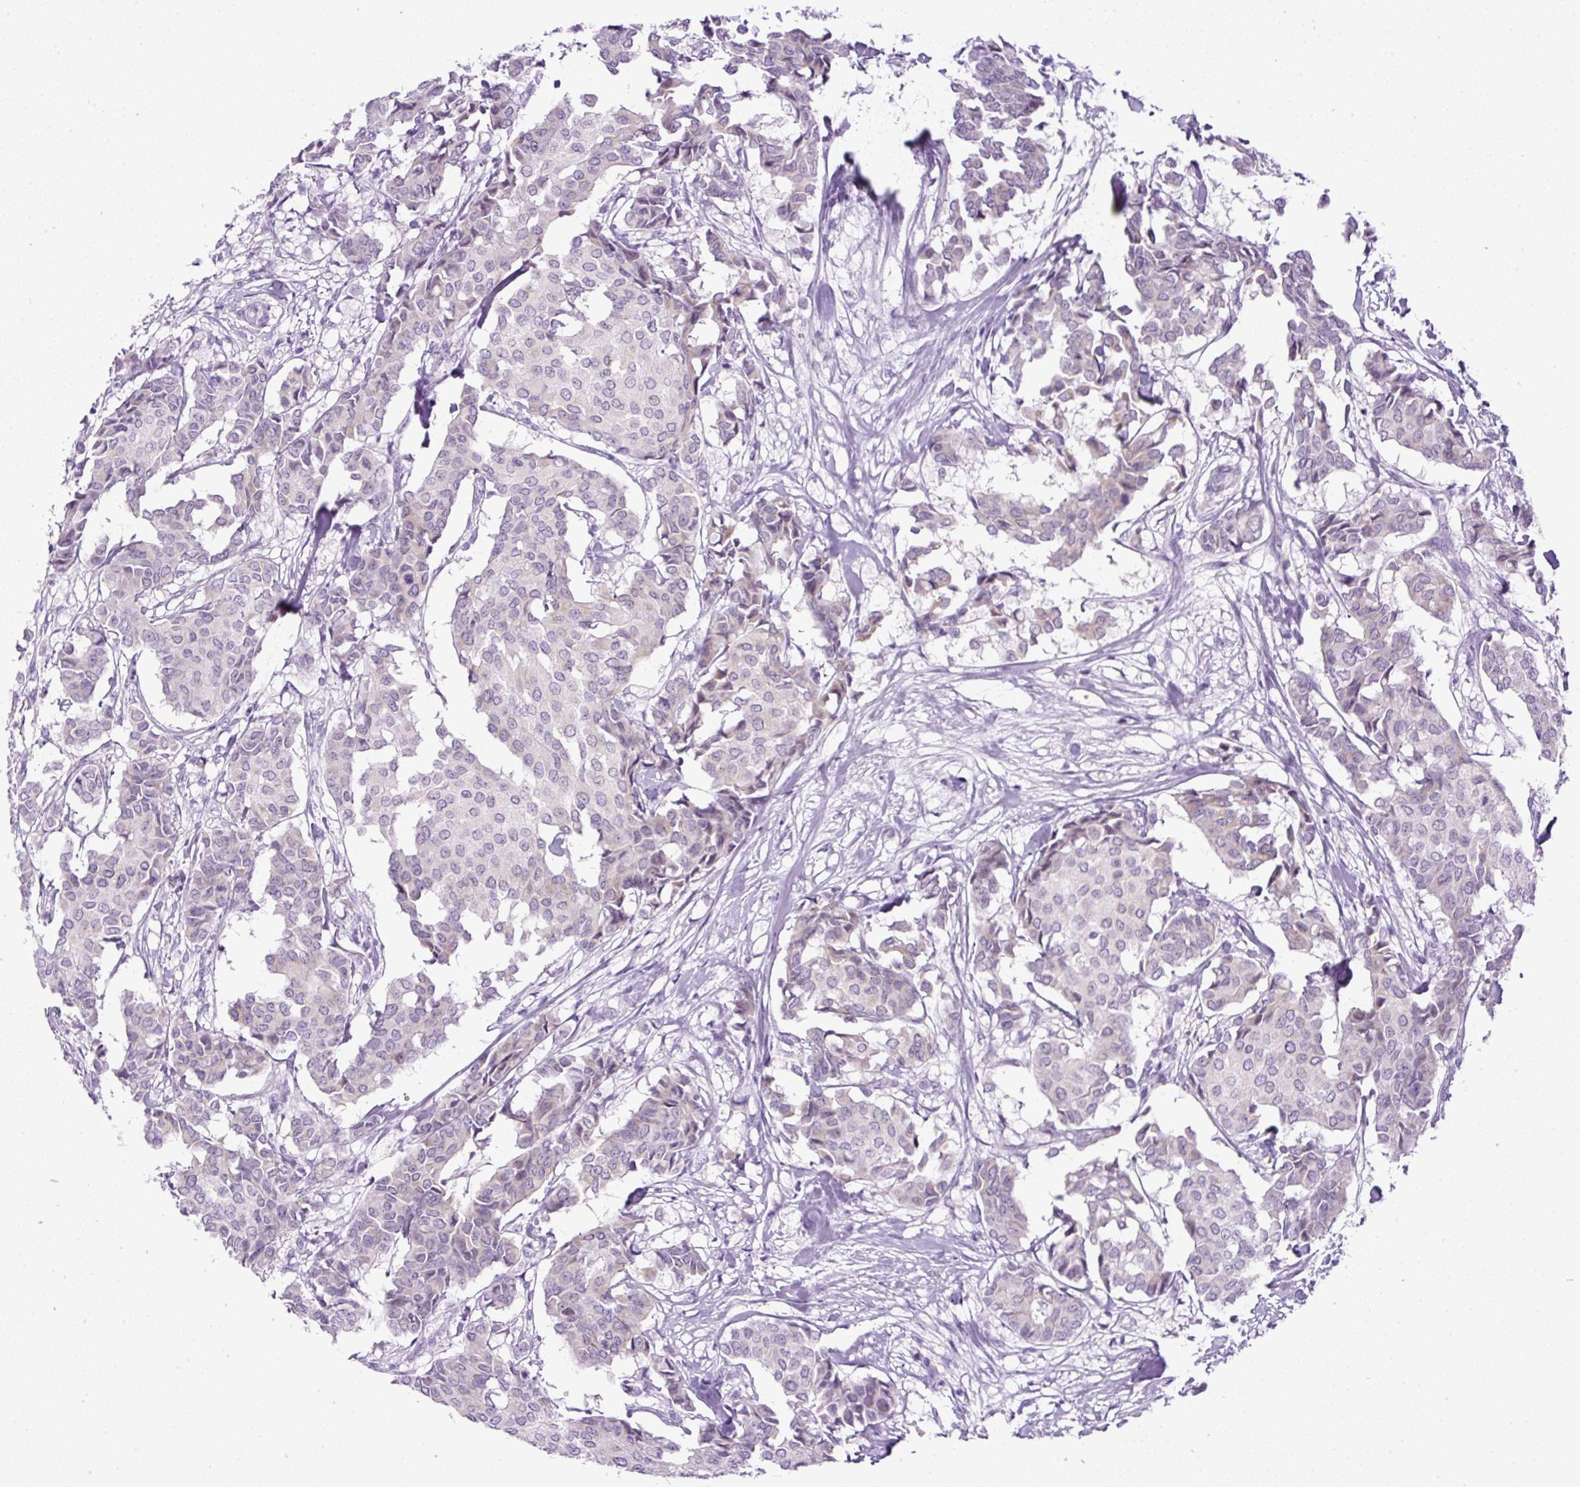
{"staining": {"intensity": "negative", "quantity": "none", "location": "none"}, "tissue": "breast cancer", "cell_type": "Tumor cells", "image_type": "cancer", "snomed": [{"axis": "morphology", "description": "Duct carcinoma"}, {"axis": "topography", "description": "Breast"}], "caption": "Immunohistochemistry (IHC) micrograph of human breast invasive ductal carcinoma stained for a protein (brown), which demonstrates no staining in tumor cells.", "gene": "RHBDD2", "patient": {"sex": "female", "age": 75}}